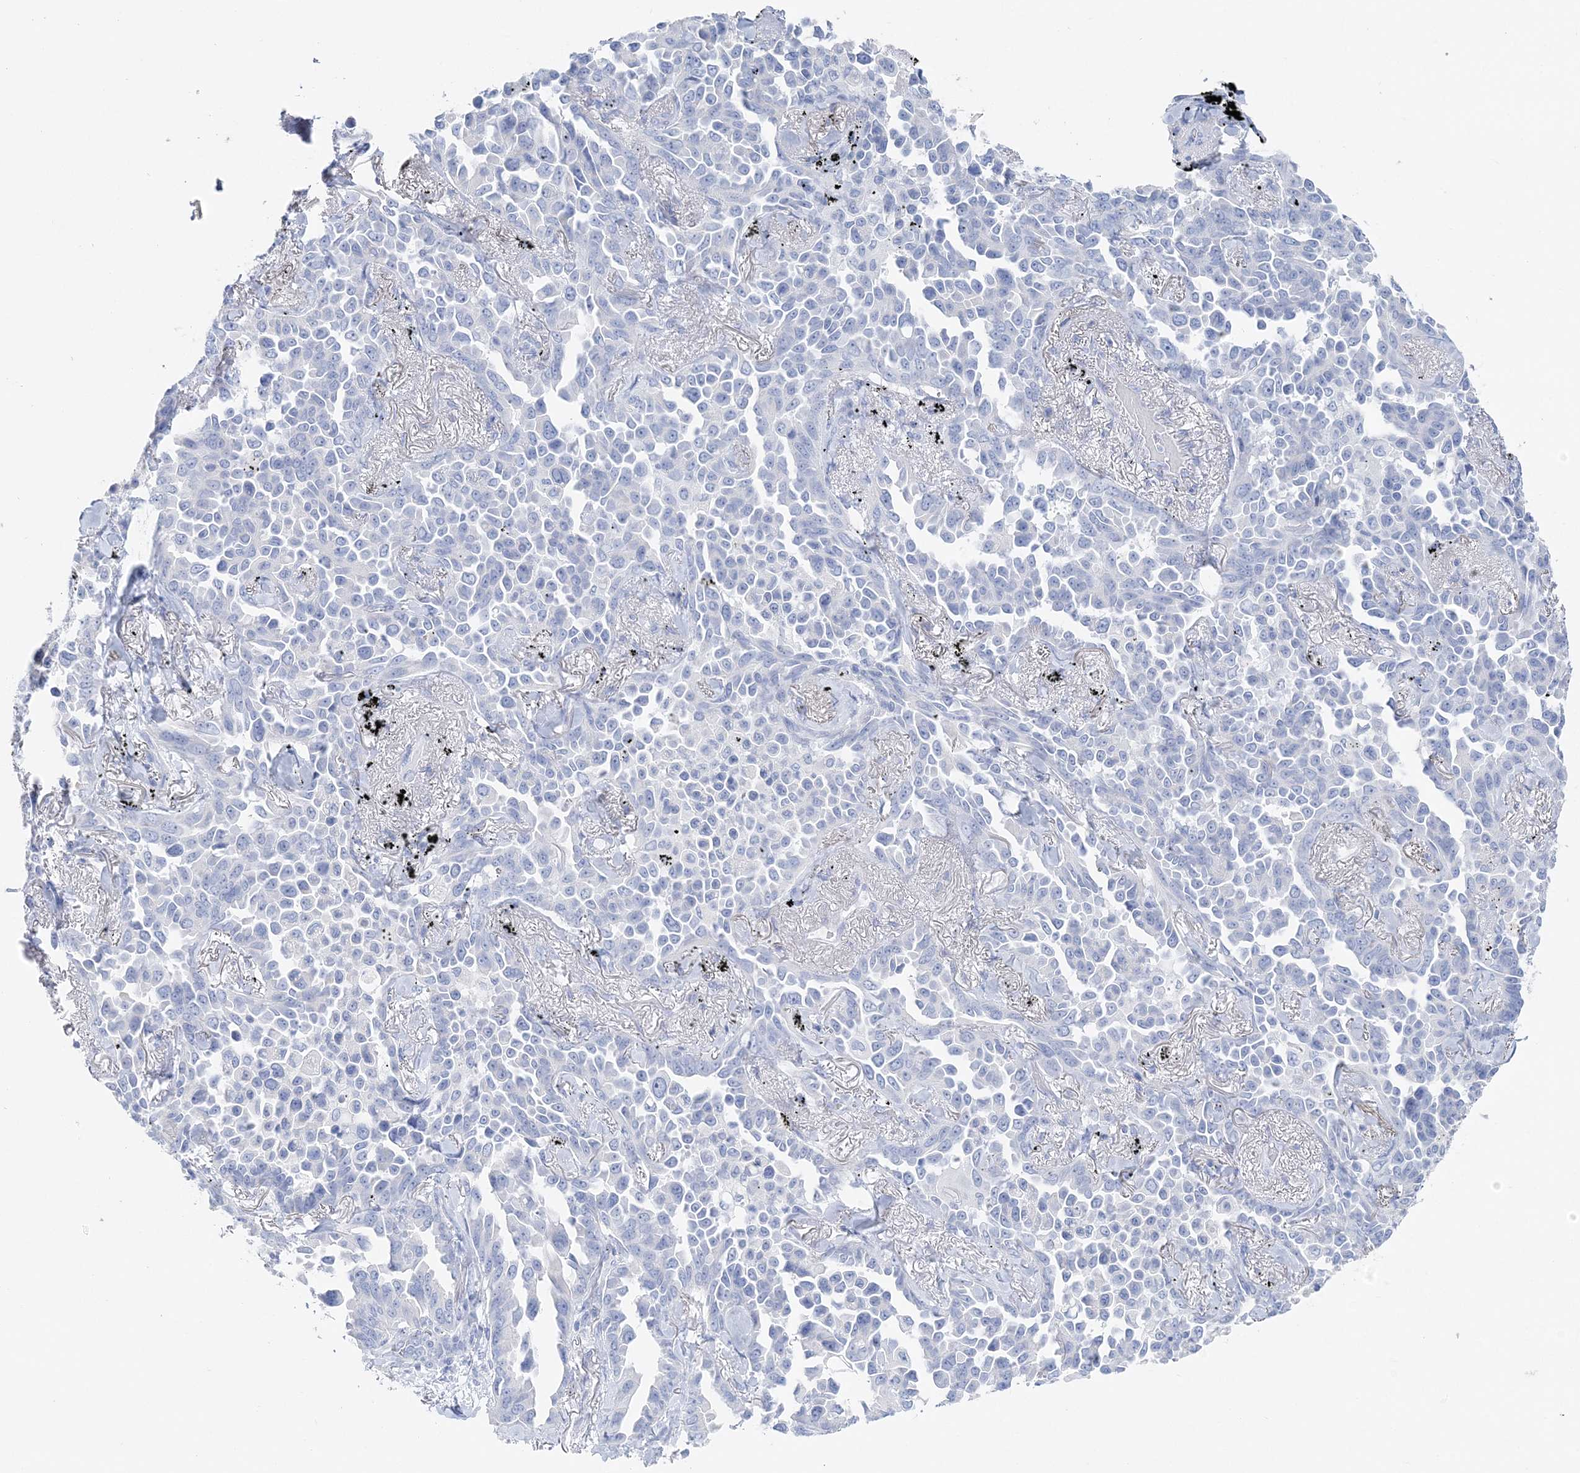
{"staining": {"intensity": "negative", "quantity": "none", "location": "none"}, "tissue": "lung cancer", "cell_type": "Tumor cells", "image_type": "cancer", "snomed": [{"axis": "morphology", "description": "Adenocarcinoma, NOS"}, {"axis": "topography", "description": "Lung"}], "caption": "The histopathology image exhibits no staining of tumor cells in lung cancer (adenocarcinoma). (DAB (3,3'-diaminobenzidine) IHC, high magnification).", "gene": "TSPYL6", "patient": {"sex": "female", "age": 67}}